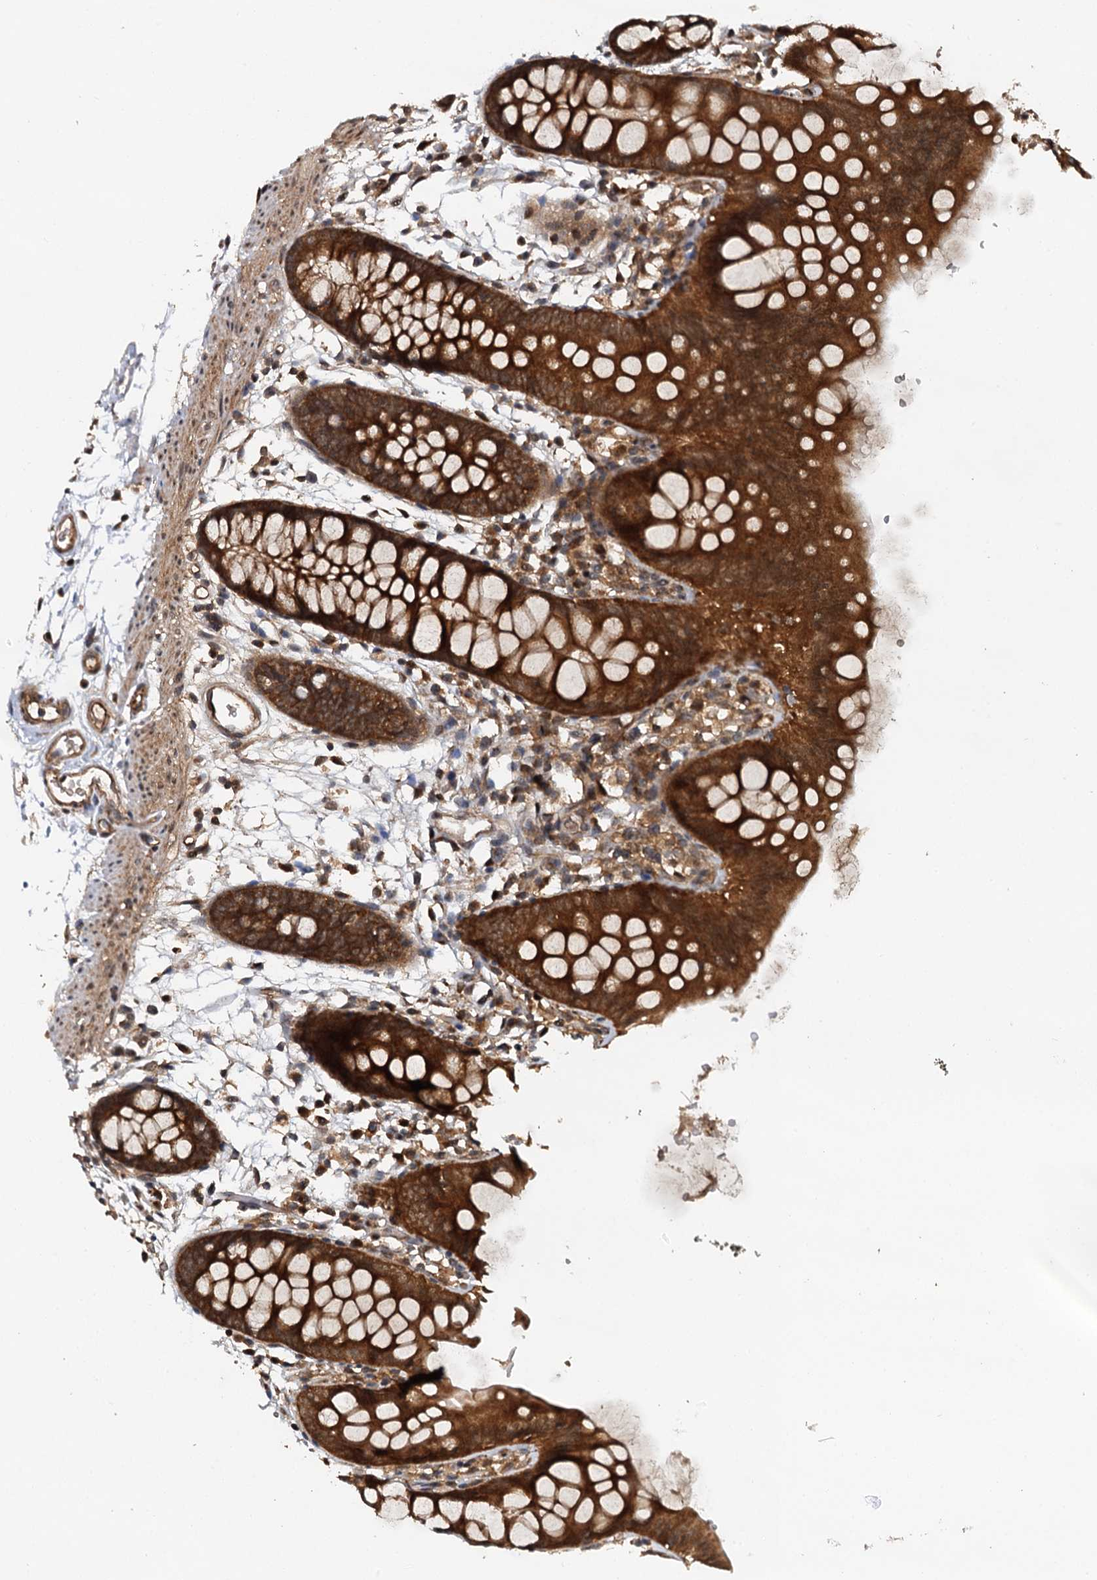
{"staining": {"intensity": "moderate", "quantity": "25%-75%", "location": "cytoplasmic/membranous"}, "tissue": "colon", "cell_type": "Endothelial cells", "image_type": "normal", "snomed": [{"axis": "morphology", "description": "Normal tissue, NOS"}, {"axis": "topography", "description": "Colon"}], "caption": "Benign colon demonstrates moderate cytoplasmic/membranous staining in approximately 25%-75% of endothelial cells, visualized by immunohistochemistry. (IHC, brightfield microscopy, high magnification).", "gene": "STUB1", "patient": {"sex": "male", "age": 56}}